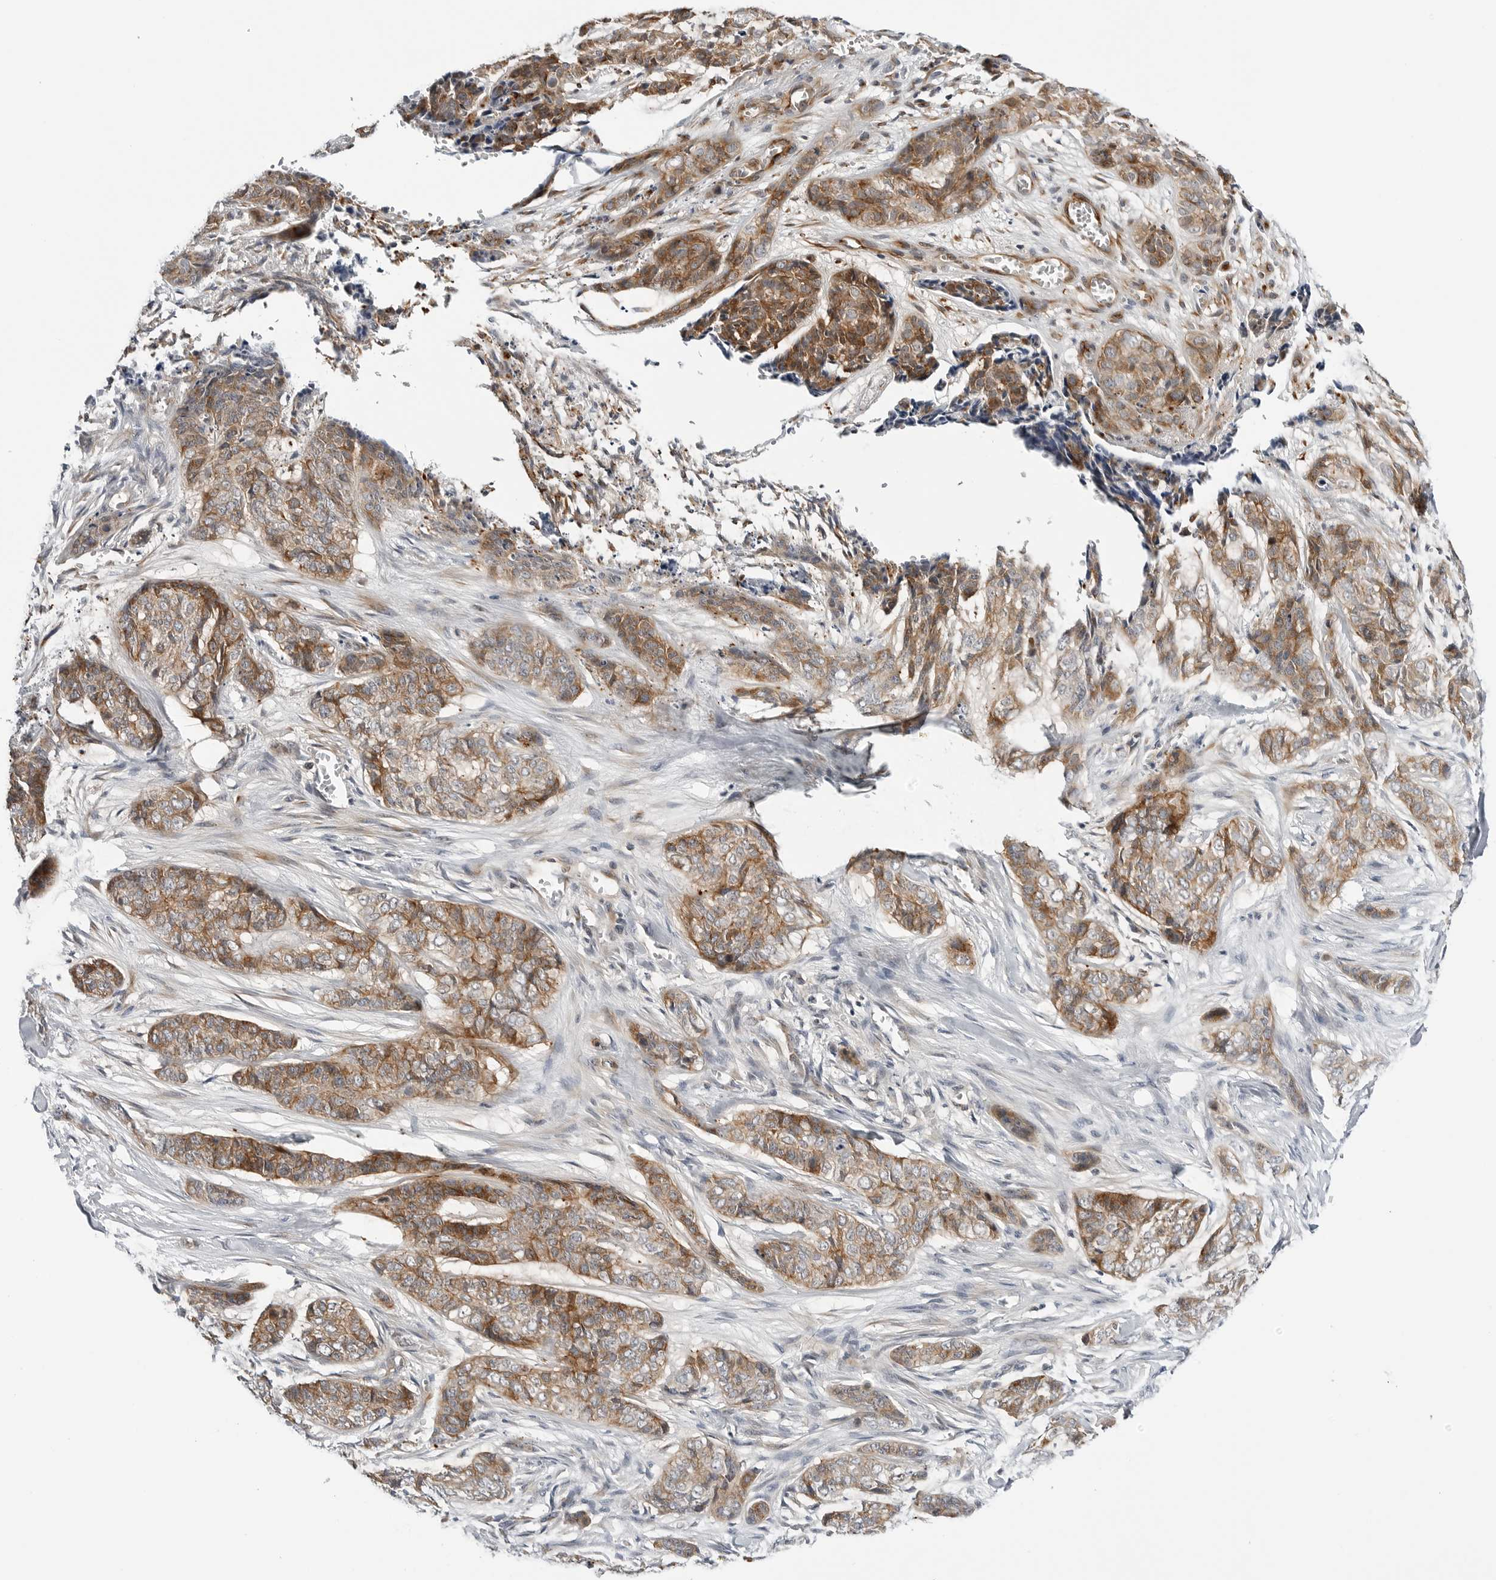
{"staining": {"intensity": "moderate", "quantity": ">75%", "location": "cytoplasmic/membranous"}, "tissue": "skin cancer", "cell_type": "Tumor cells", "image_type": "cancer", "snomed": [{"axis": "morphology", "description": "Basal cell carcinoma"}, {"axis": "topography", "description": "Skin"}], "caption": "IHC of human skin cancer exhibits medium levels of moderate cytoplasmic/membranous positivity in approximately >75% of tumor cells.", "gene": "MAP2K5", "patient": {"sex": "female", "age": 64}}